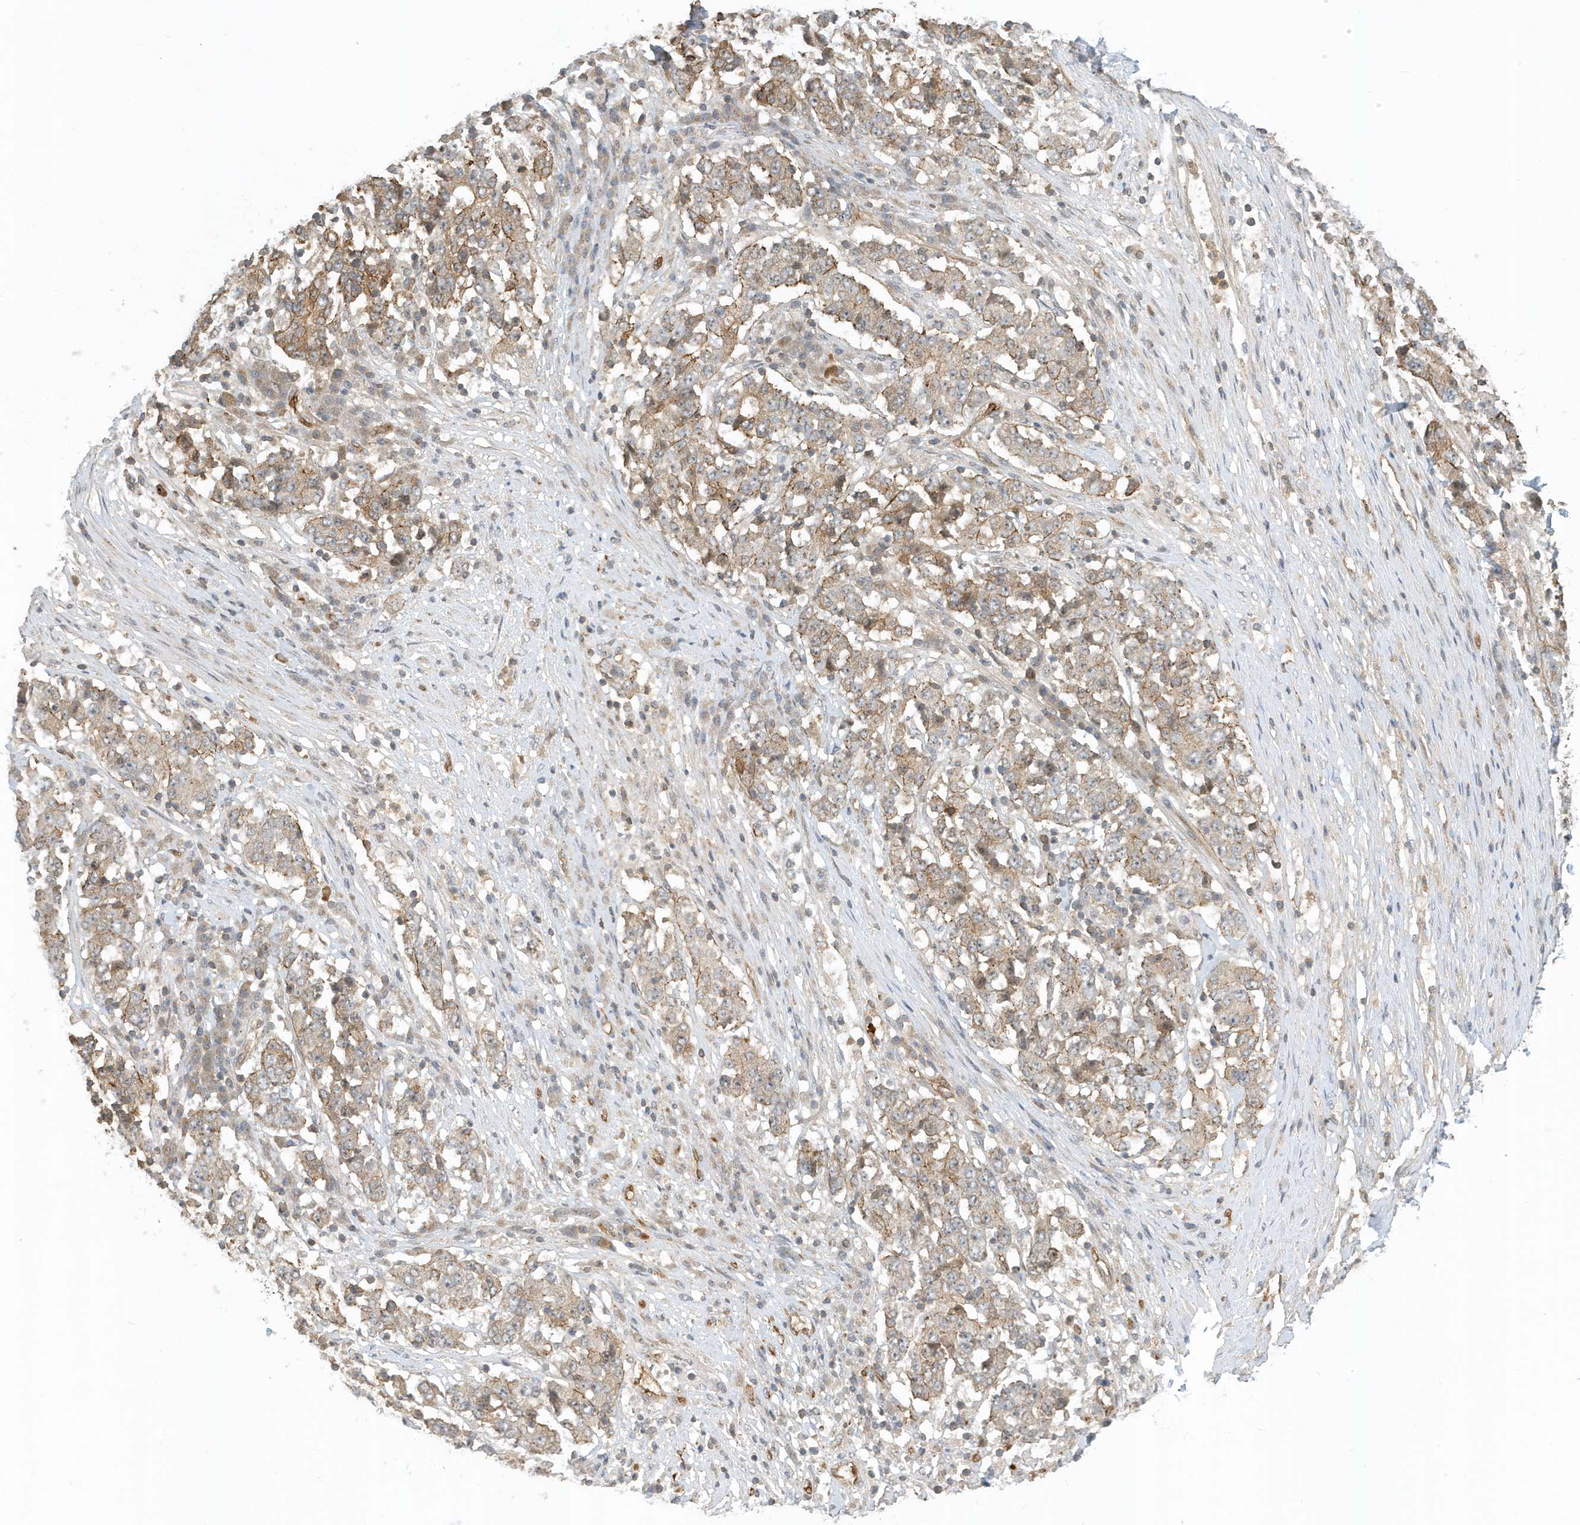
{"staining": {"intensity": "weak", "quantity": "25%-75%", "location": "cytoplasmic/membranous"}, "tissue": "stomach cancer", "cell_type": "Tumor cells", "image_type": "cancer", "snomed": [{"axis": "morphology", "description": "Adenocarcinoma, NOS"}, {"axis": "topography", "description": "Stomach"}], "caption": "DAB immunohistochemical staining of adenocarcinoma (stomach) demonstrates weak cytoplasmic/membranous protein staining in about 25%-75% of tumor cells.", "gene": "FYCO1", "patient": {"sex": "male", "age": 59}}